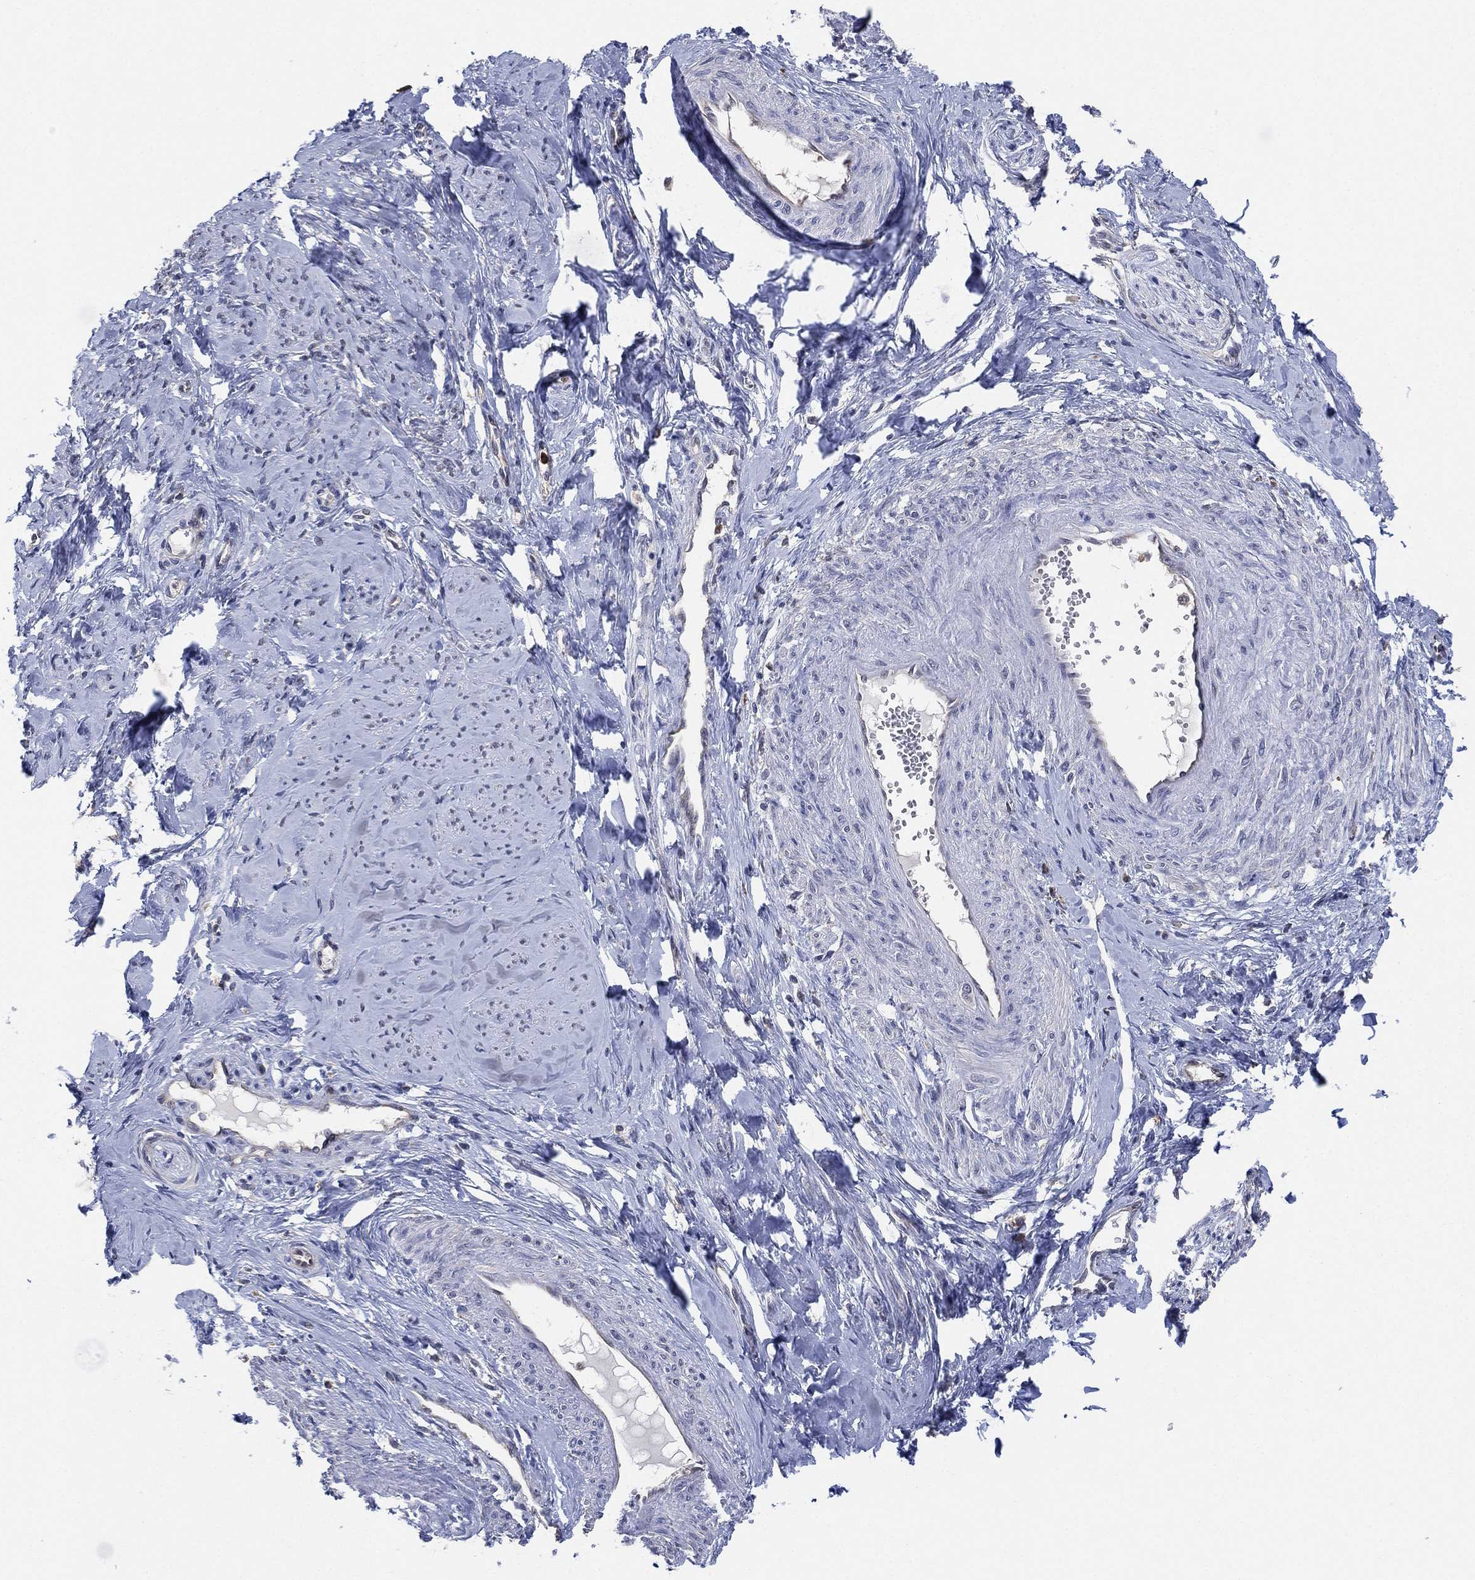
{"staining": {"intensity": "negative", "quantity": "none", "location": "none"}, "tissue": "smooth muscle", "cell_type": "Smooth muscle cells", "image_type": "normal", "snomed": [{"axis": "morphology", "description": "Normal tissue, NOS"}, {"axis": "topography", "description": "Smooth muscle"}], "caption": "Image shows no significant protein expression in smooth muscle cells of unremarkable smooth muscle. Brightfield microscopy of immunohistochemistry stained with DAB (brown) and hematoxylin (blue), captured at high magnification.", "gene": "FES", "patient": {"sex": "female", "age": 48}}